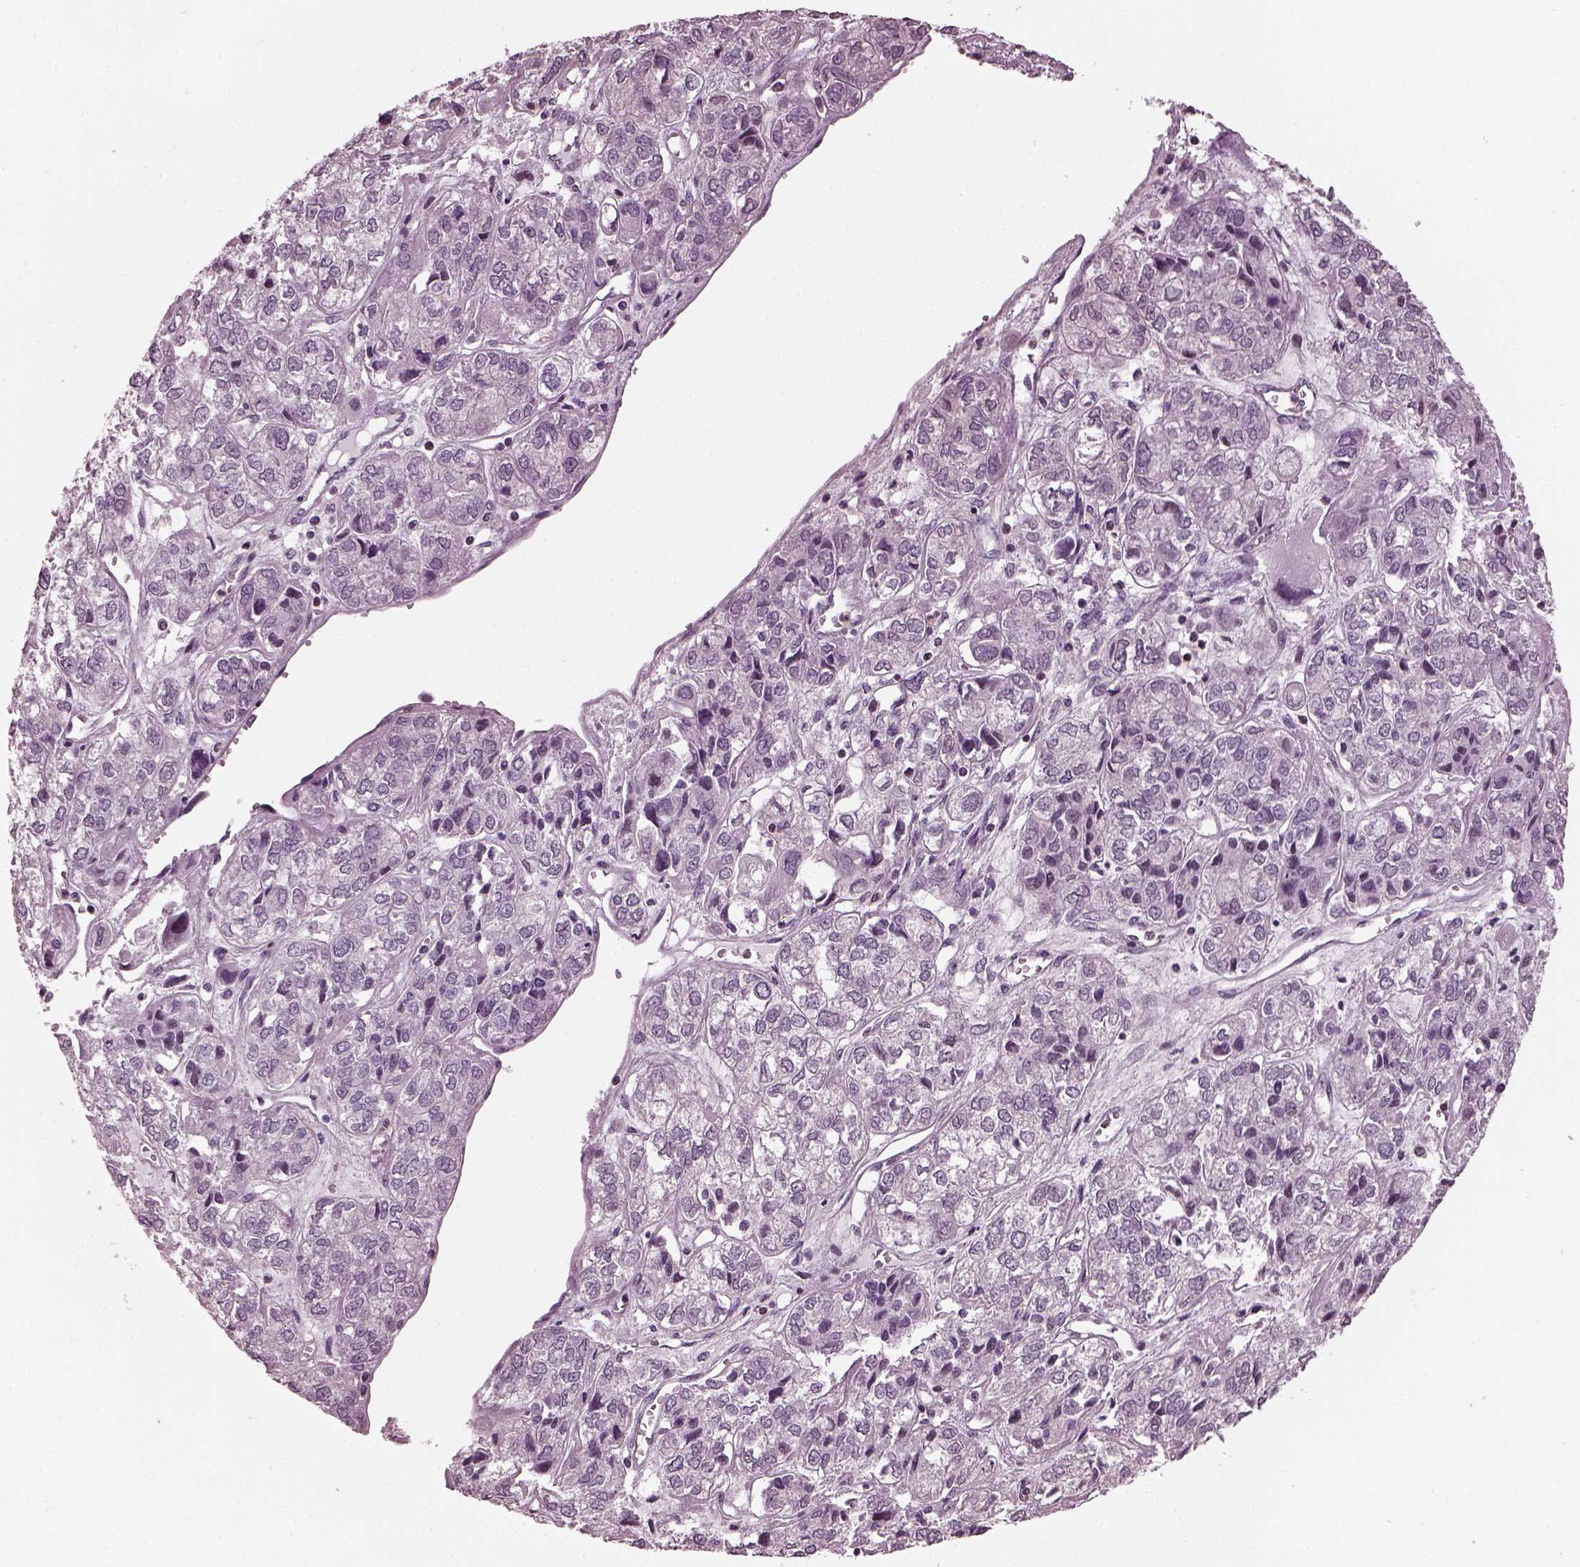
{"staining": {"intensity": "negative", "quantity": "none", "location": "none"}, "tissue": "ovarian cancer", "cell_type": "Tumor cells", "image_type": "cancer", "snomed": [{"axis": "morphology", "description": "Carcinoma, endometroid"}, {"axis": "topography", "description": "Ovary"}], "caption": "Tumor cells show no significant staining in ovarian endometroid carcinoma.", "gene": "BFSP1", "patient": {"sex": "female", "age": 64}}